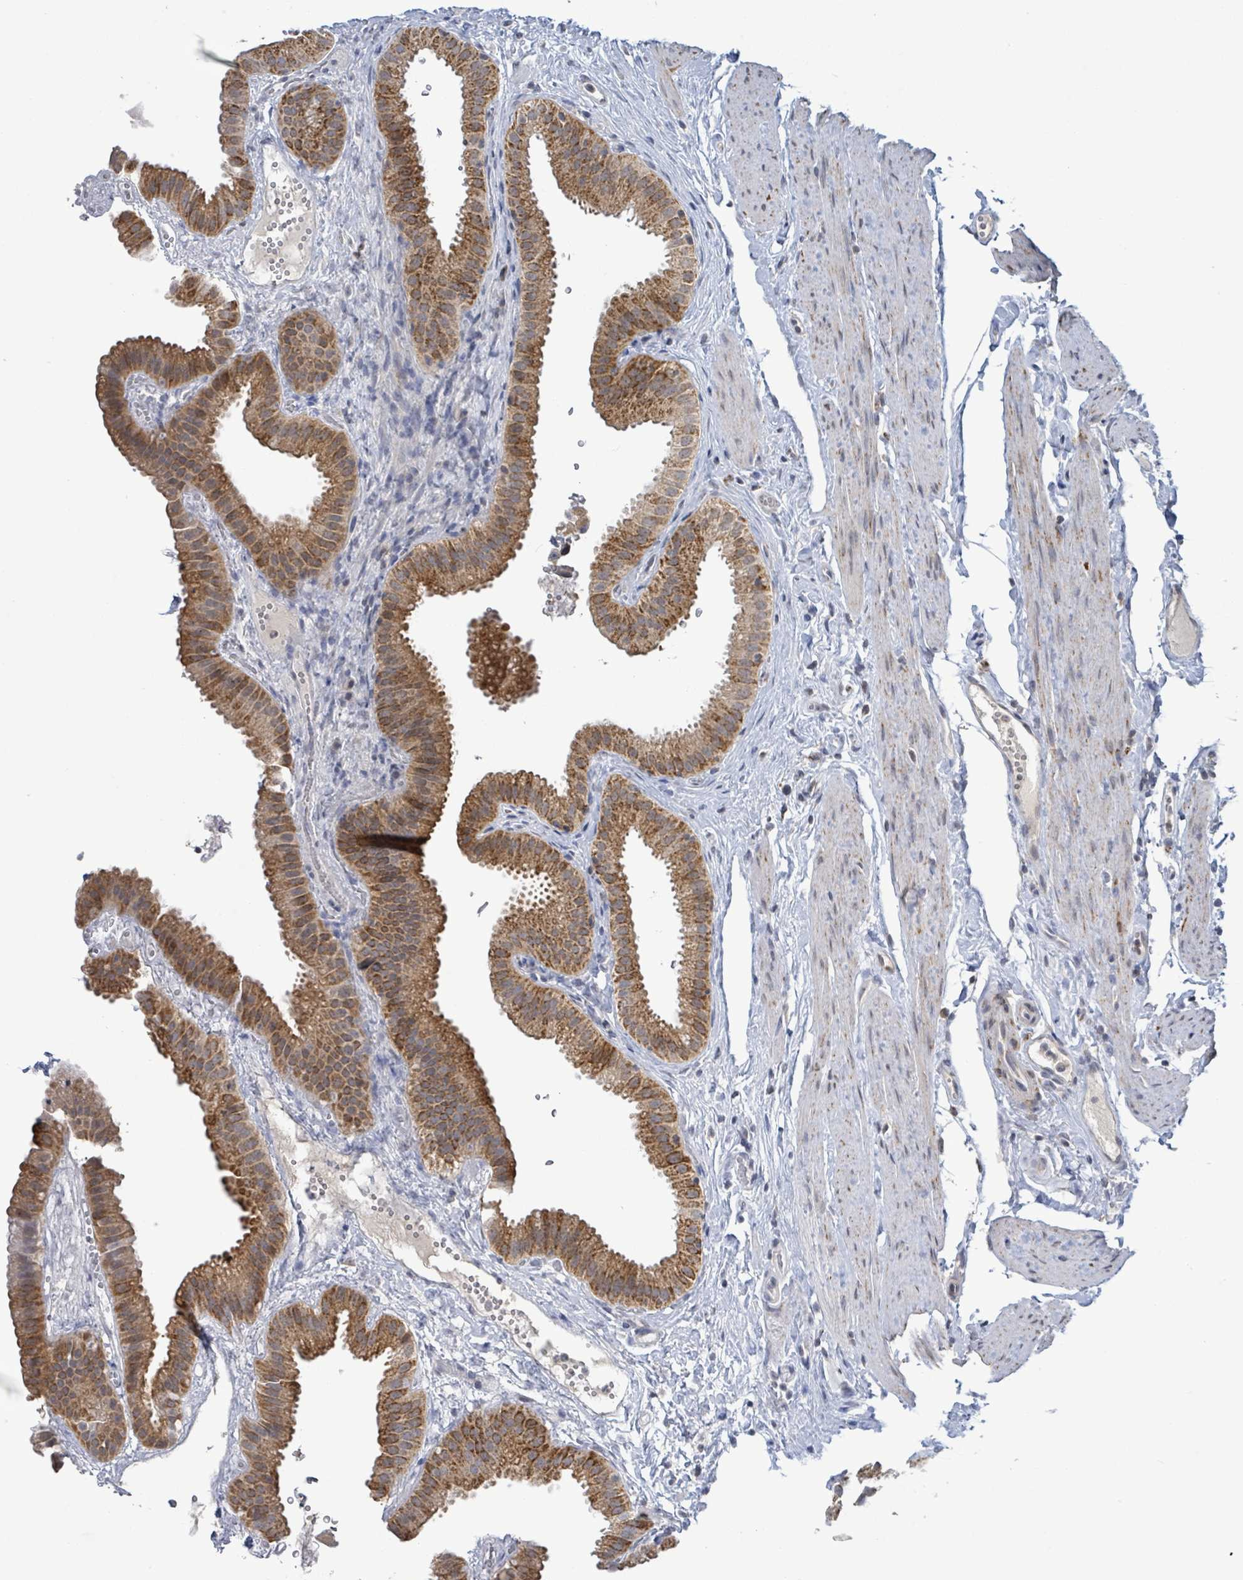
{"staining": {"intensity": "moderate", "quantity": ">75%", "location": "cytoplasmic/membranous"}, "tissue": "gallbladder", "cell_type": "Glandular cells", "image_type": "normal", "snomed": [{"axis": "morphology", "description": "Normal tissue, NOS"}, {"axis": "topography", "description": "Gallbladder"}], "caption": "Moderate cytoplasmic/membranous staining is appreciated in approximately >75% of glandular cells in unremarkable gallbladder. (DAB = brown stain, brightfield microscopy at high magnification).", "gene": "COQ10B", "patient": {"sex": "female", "age": 61}}